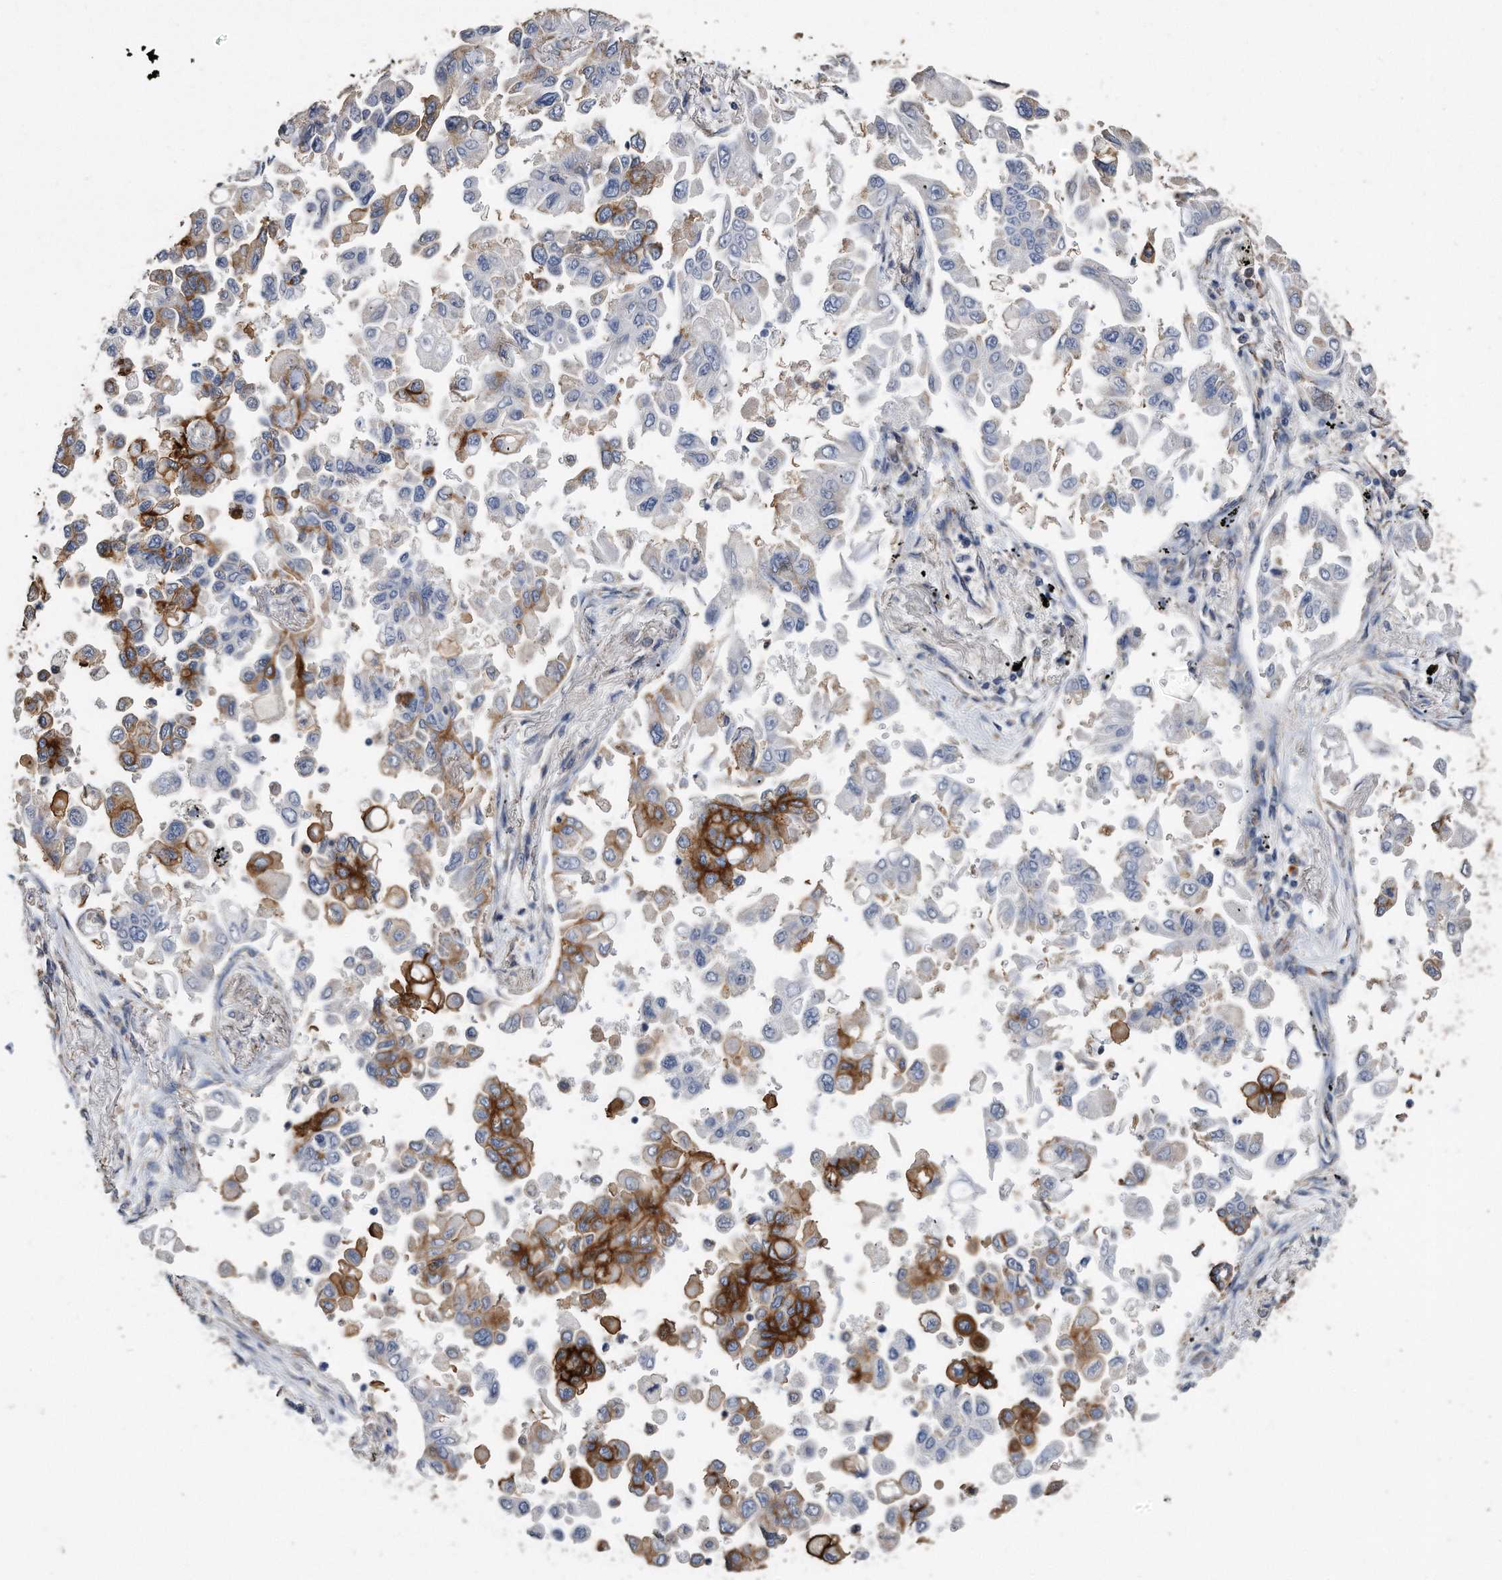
{"staining": {"intensity": "strong", "quantity": "<25%", "location": "cytoplasmic/membranous"}, "tissue": "lung cancer", "cell_type": "Tumor cells", "image_type": "cancer", "snomed": [{"axis": "morphology", "description": "Adenocarcinoma, NOS"}, {"axis": "topography", "description": "Lung"}], "caption": "Brown immunohistochemical staining in lung adenocarcinoma reveals strong cytoplasmic/membranous positivity in approximately <25% of tumor cells.", "gene": "CDCP1", "patient": {"sex": "female", "age": 67}}